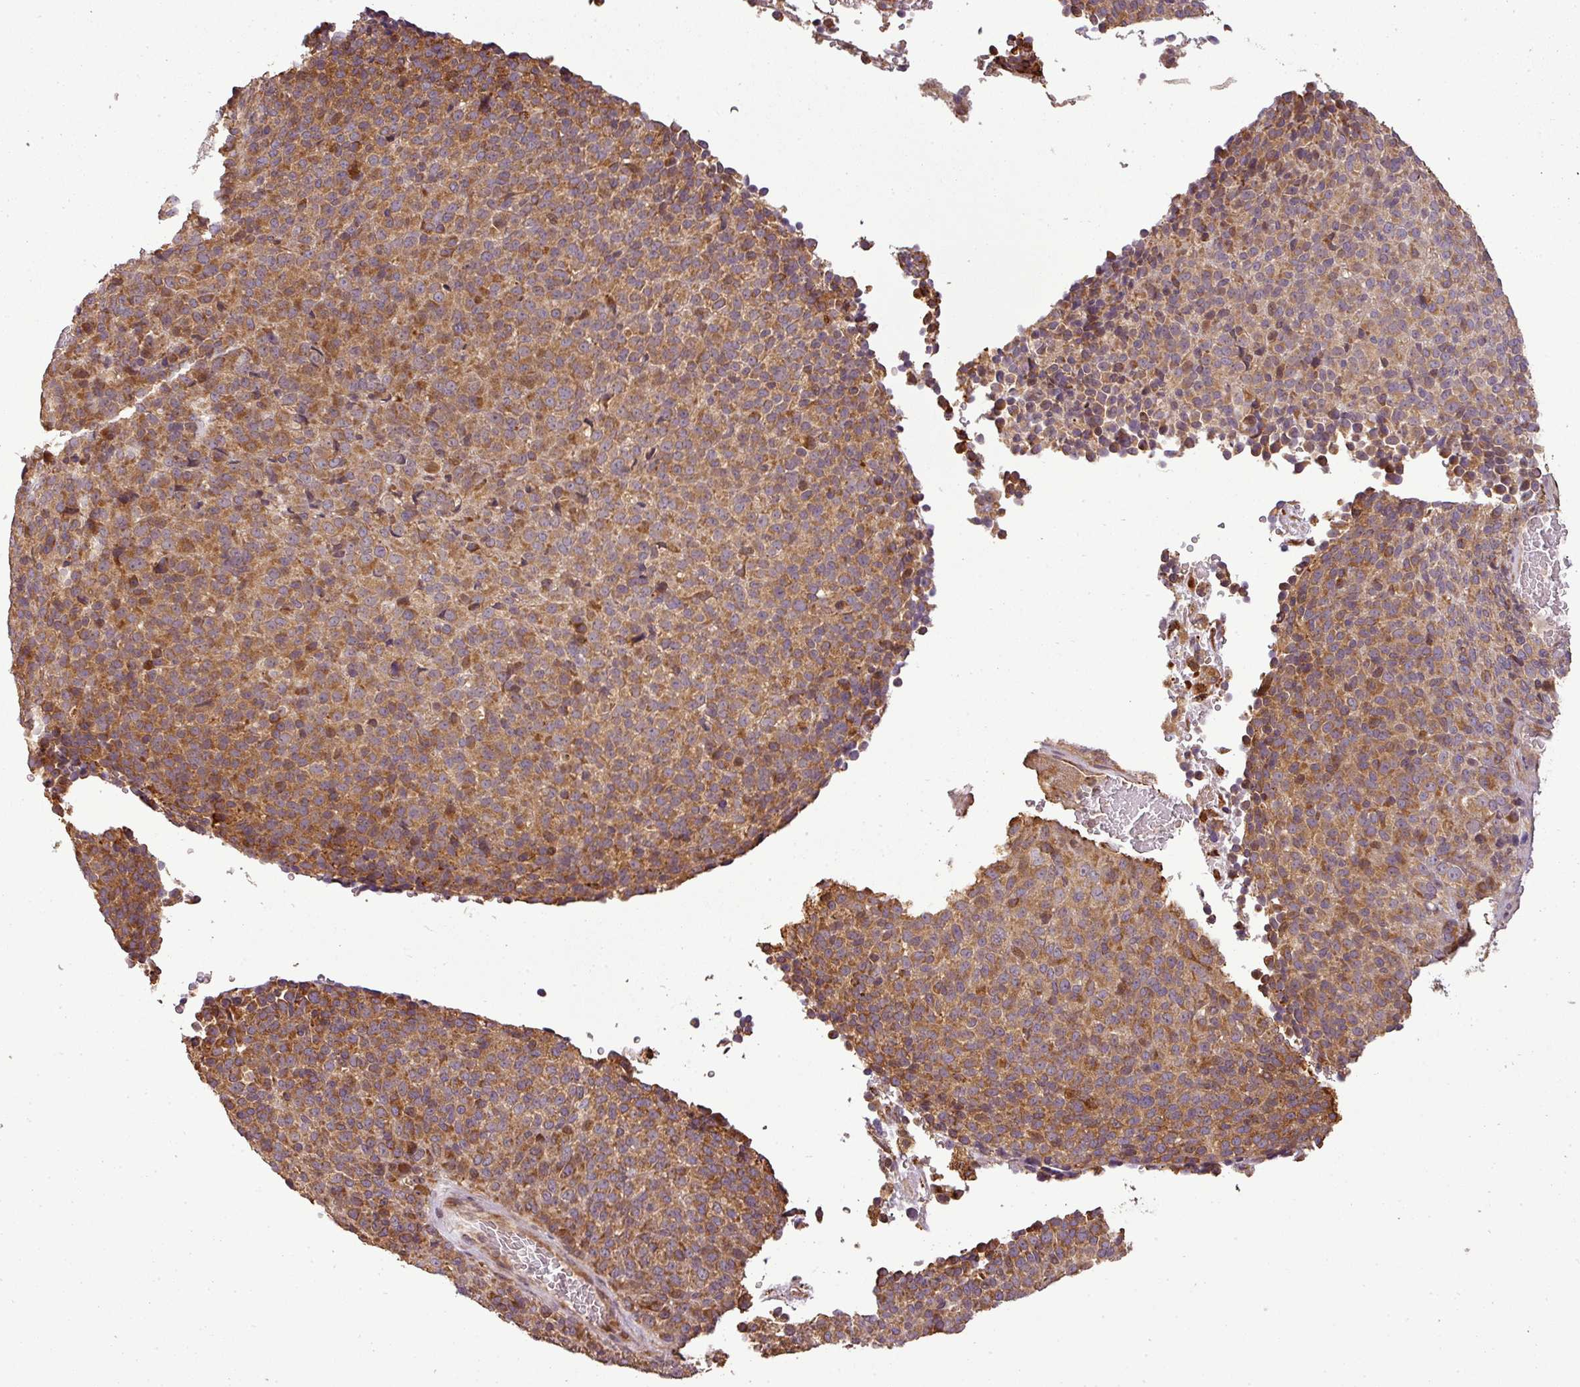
{"staining": {"intensity": "moderate", "quantity": ">75%", "location": "cytoplasmic/membranous"}, "tissue": "melanoma", "cell_type": "Tumor cells", "image_type": "cancer", "snomed": [{"axis": "morphology", "description": "Malignant melanoma, Metastatic site"}, {"axis": "topography", "description": "Brain"}], "caption": "Immunohistochemical staining of malignant melanoma (metastatic site) displays medium levels of moderate cytoplasmic/membranous protein staining in about >75% of tumor cells. (DAB = brown stain, brightfield microscopy at high magnification).", "gene": "FAIM", "patient": {"sex": "female", "age": 56}}